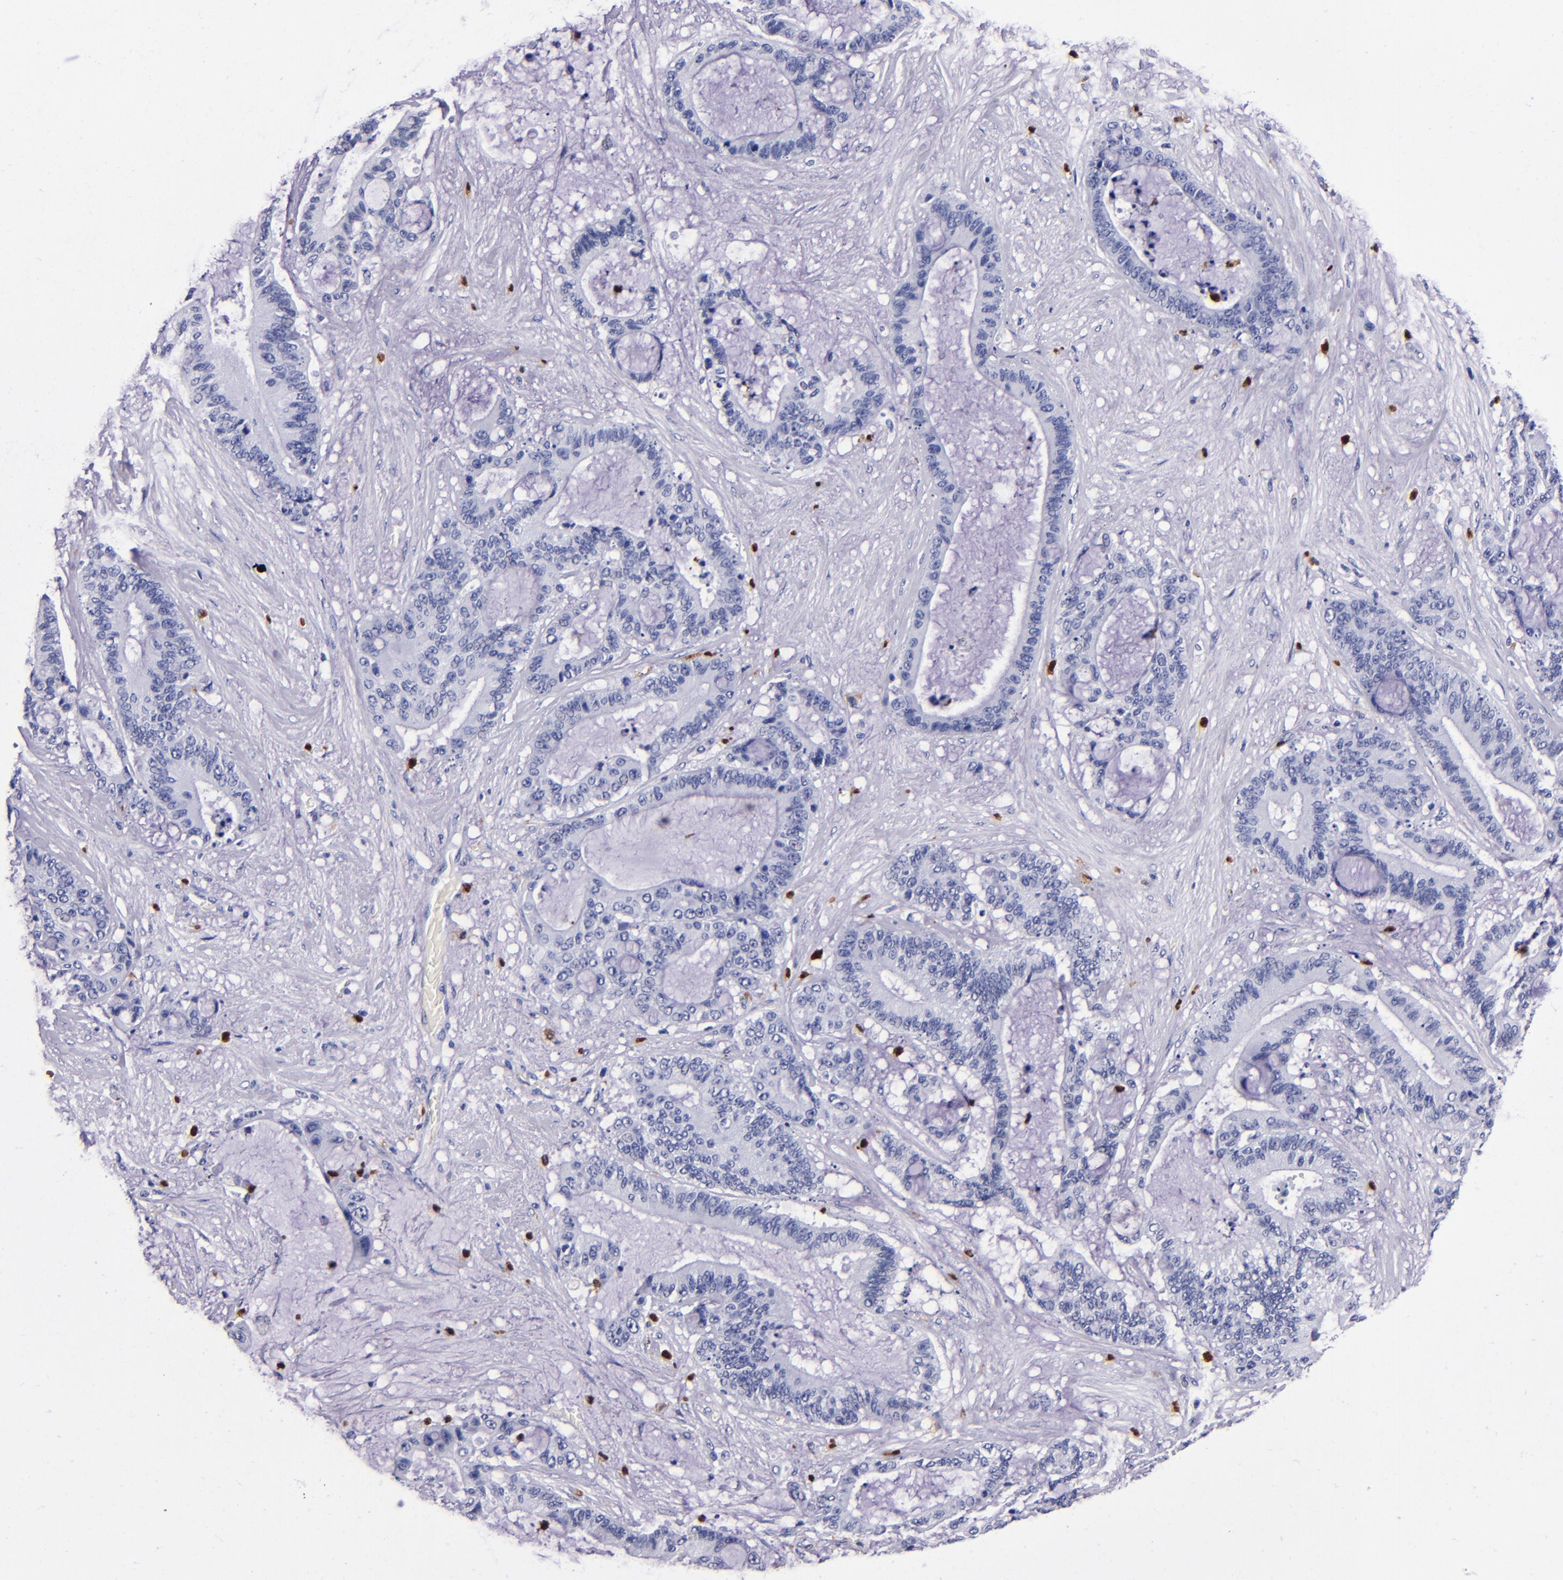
{"staining": {"intensity": "negative", "quantity": "none", "location": "none"}, "tissue": "liver cancer", "cell_type": "Tumor cells", "image_type": "cancer", "snomed": [{"axis": "morphology", "description": "Cholangiocarcinoma"}, {"axis": "topography", "description": "Liver"}], "caption": "This is an IHC micrograph of cholangiocarcinoma (liver). There is no expression in tumor cells.", "gene": "S100A8", "patient": {"sex": "female", "age": 73}}